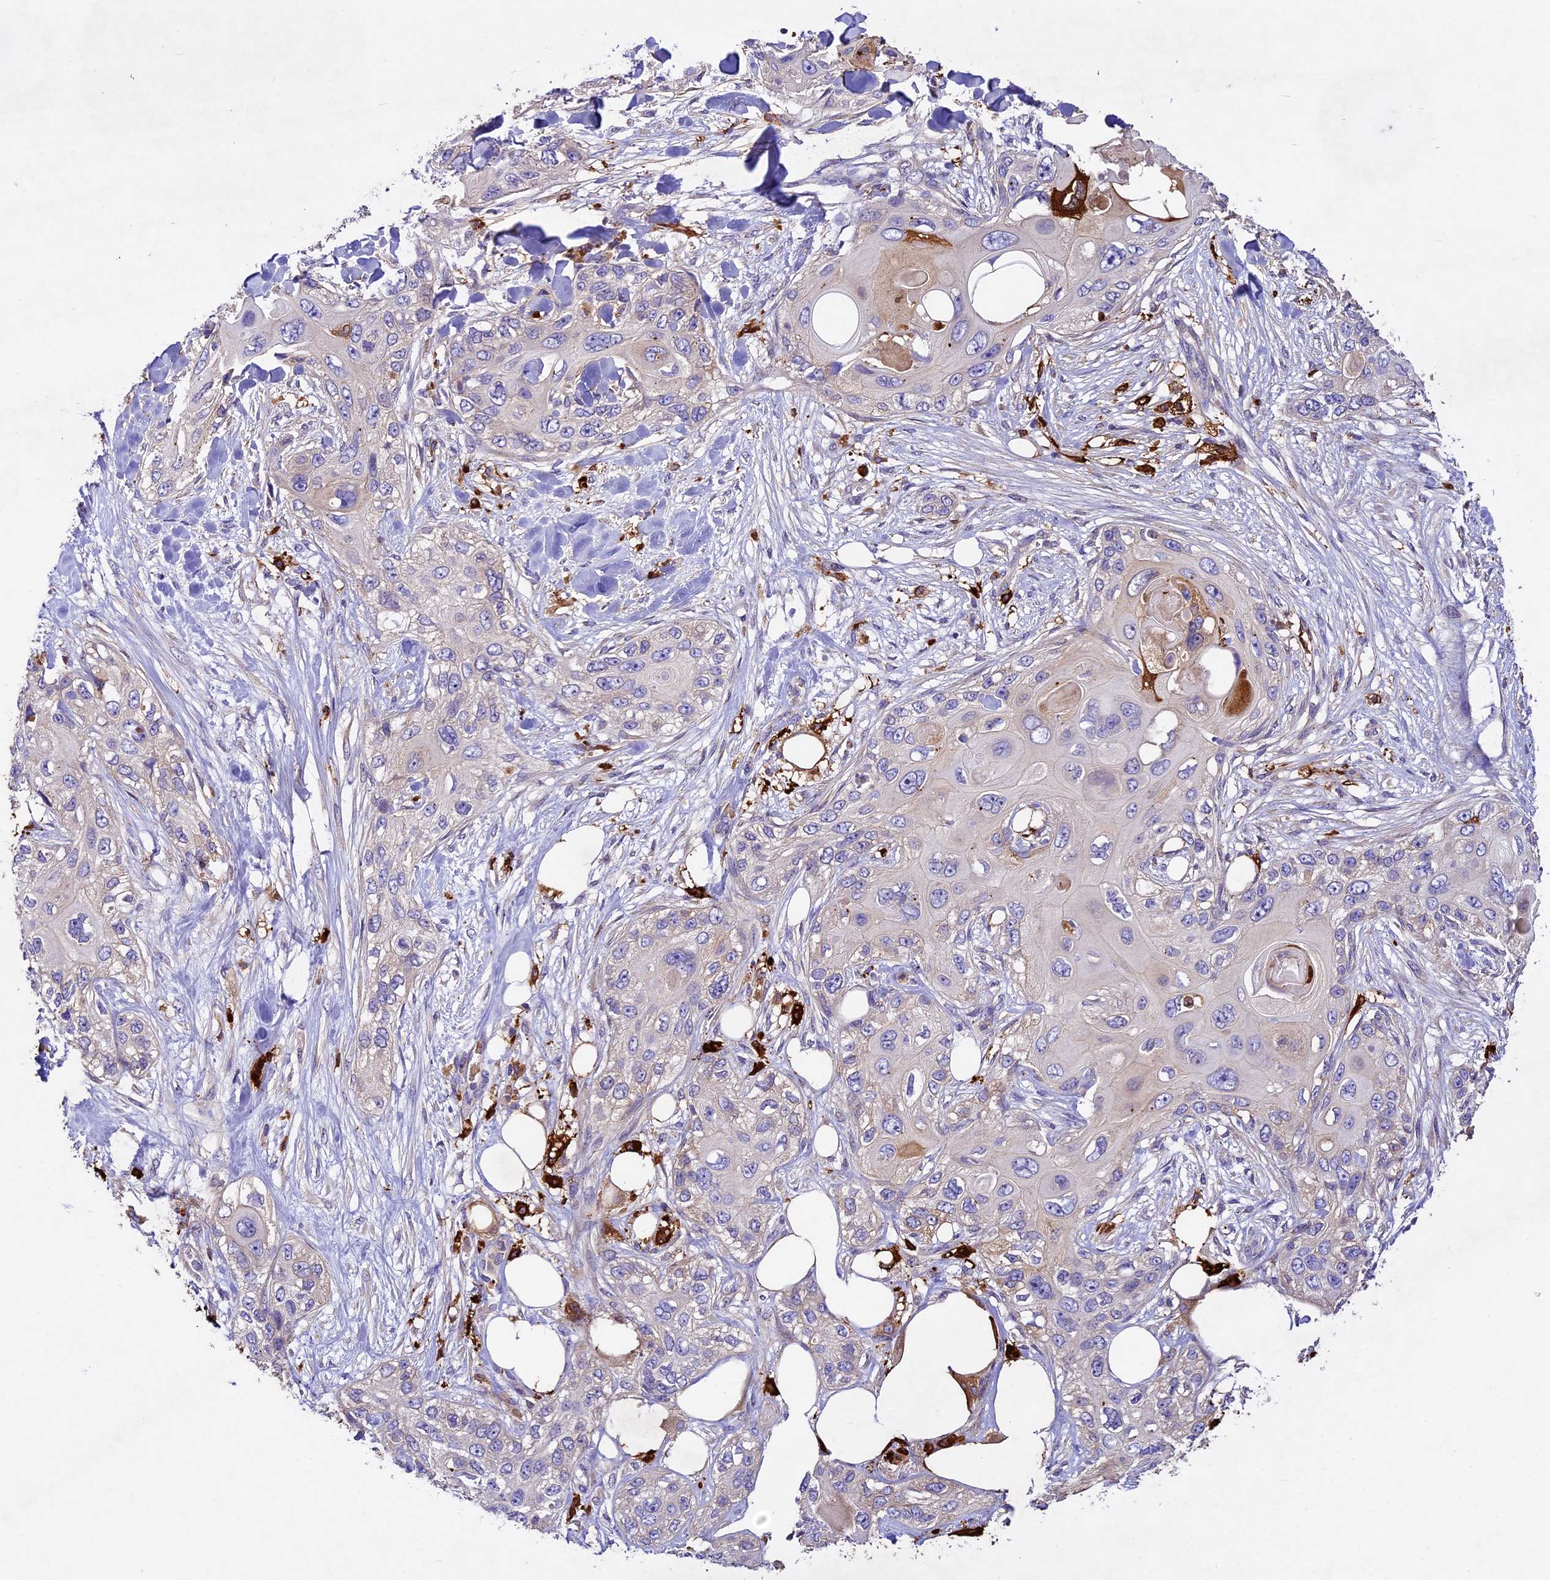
{"staining": {"intensity": "negative", "quantity": "none", "location": "none"}, "tissue": "skin cancer", "cell_type": "Tumor cells", "image_type": "cancer", "snomed": [{"axis": "morphology", "description": "Normal tissue, NOS"}, {"axis": "morphology", "description": "Squamous cell carcinoma, NOS"}, {"axis": "topography", "description": "Skin"}], "caption": "There is no significant expression in tumor cells of squamous cell carcinoma (skin). (Stains: DAB immunohistochemistry (IHC) with hematoxylin counter stain, Microscopy: brightfield microscopy at high magnification).", "gene": "CILP2", "patient": {"sex": "male", "age": 72}}